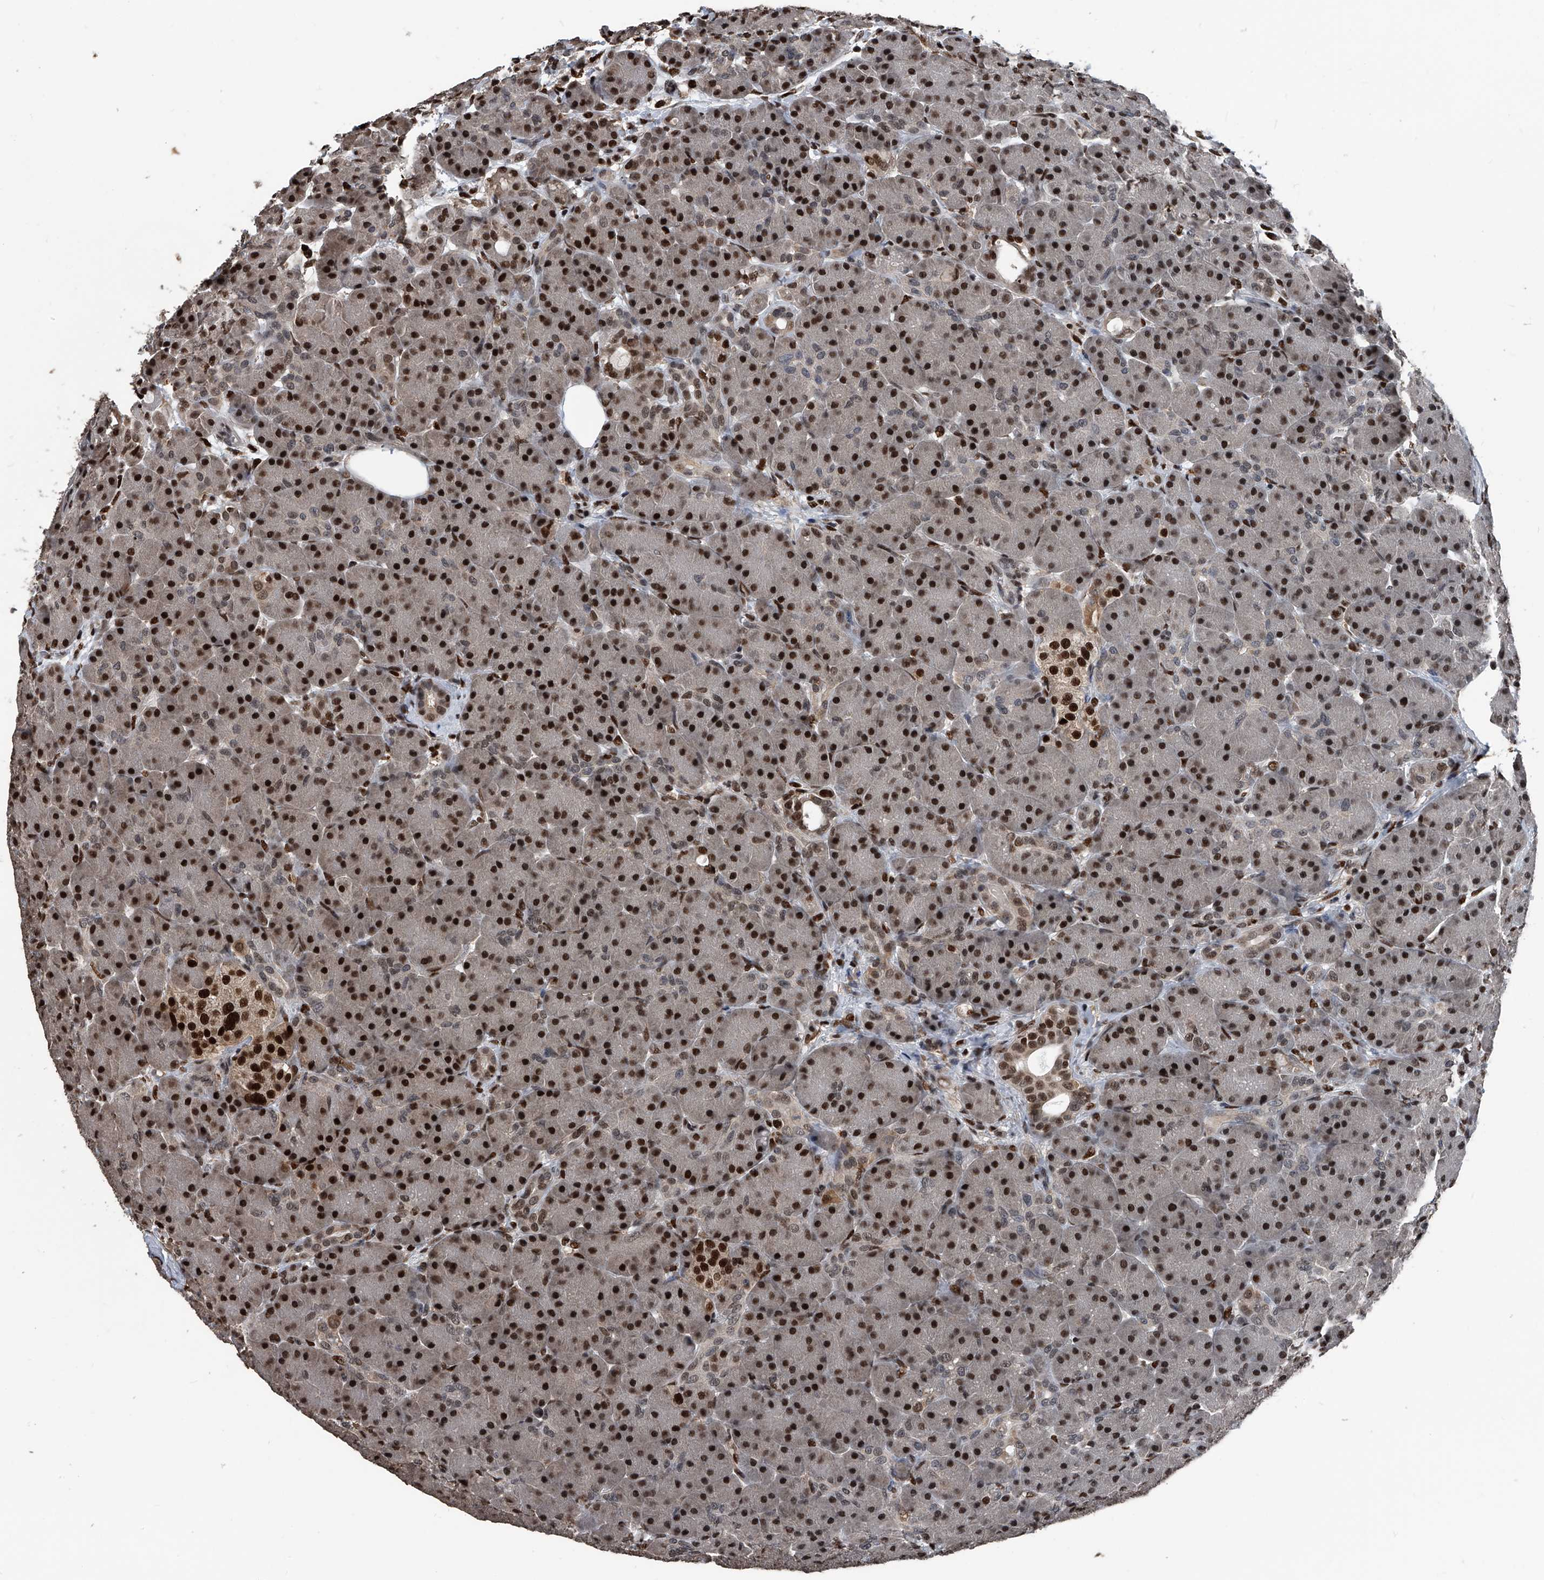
{"staining": {"intensity": "strong", "quantity": ">75%", "location": "nuclear"}, "tissue": "pancreas", "cell_type": "Exocrine glandular cells", "image_type": "normal", "snomed": [{"axis": "morphology", "description": "Normal tissue, NOS"}, {"axis": "topography", "description": "Pancreas"}], "caption": "About >75% of exocrine glandular cells in unremarkable pancreas reveal strong nuclear protein positivity as visualized by brown immunohistochemical staining.", "gene": "FKBP5", "patient": {"sex": "male", "age": 63}}